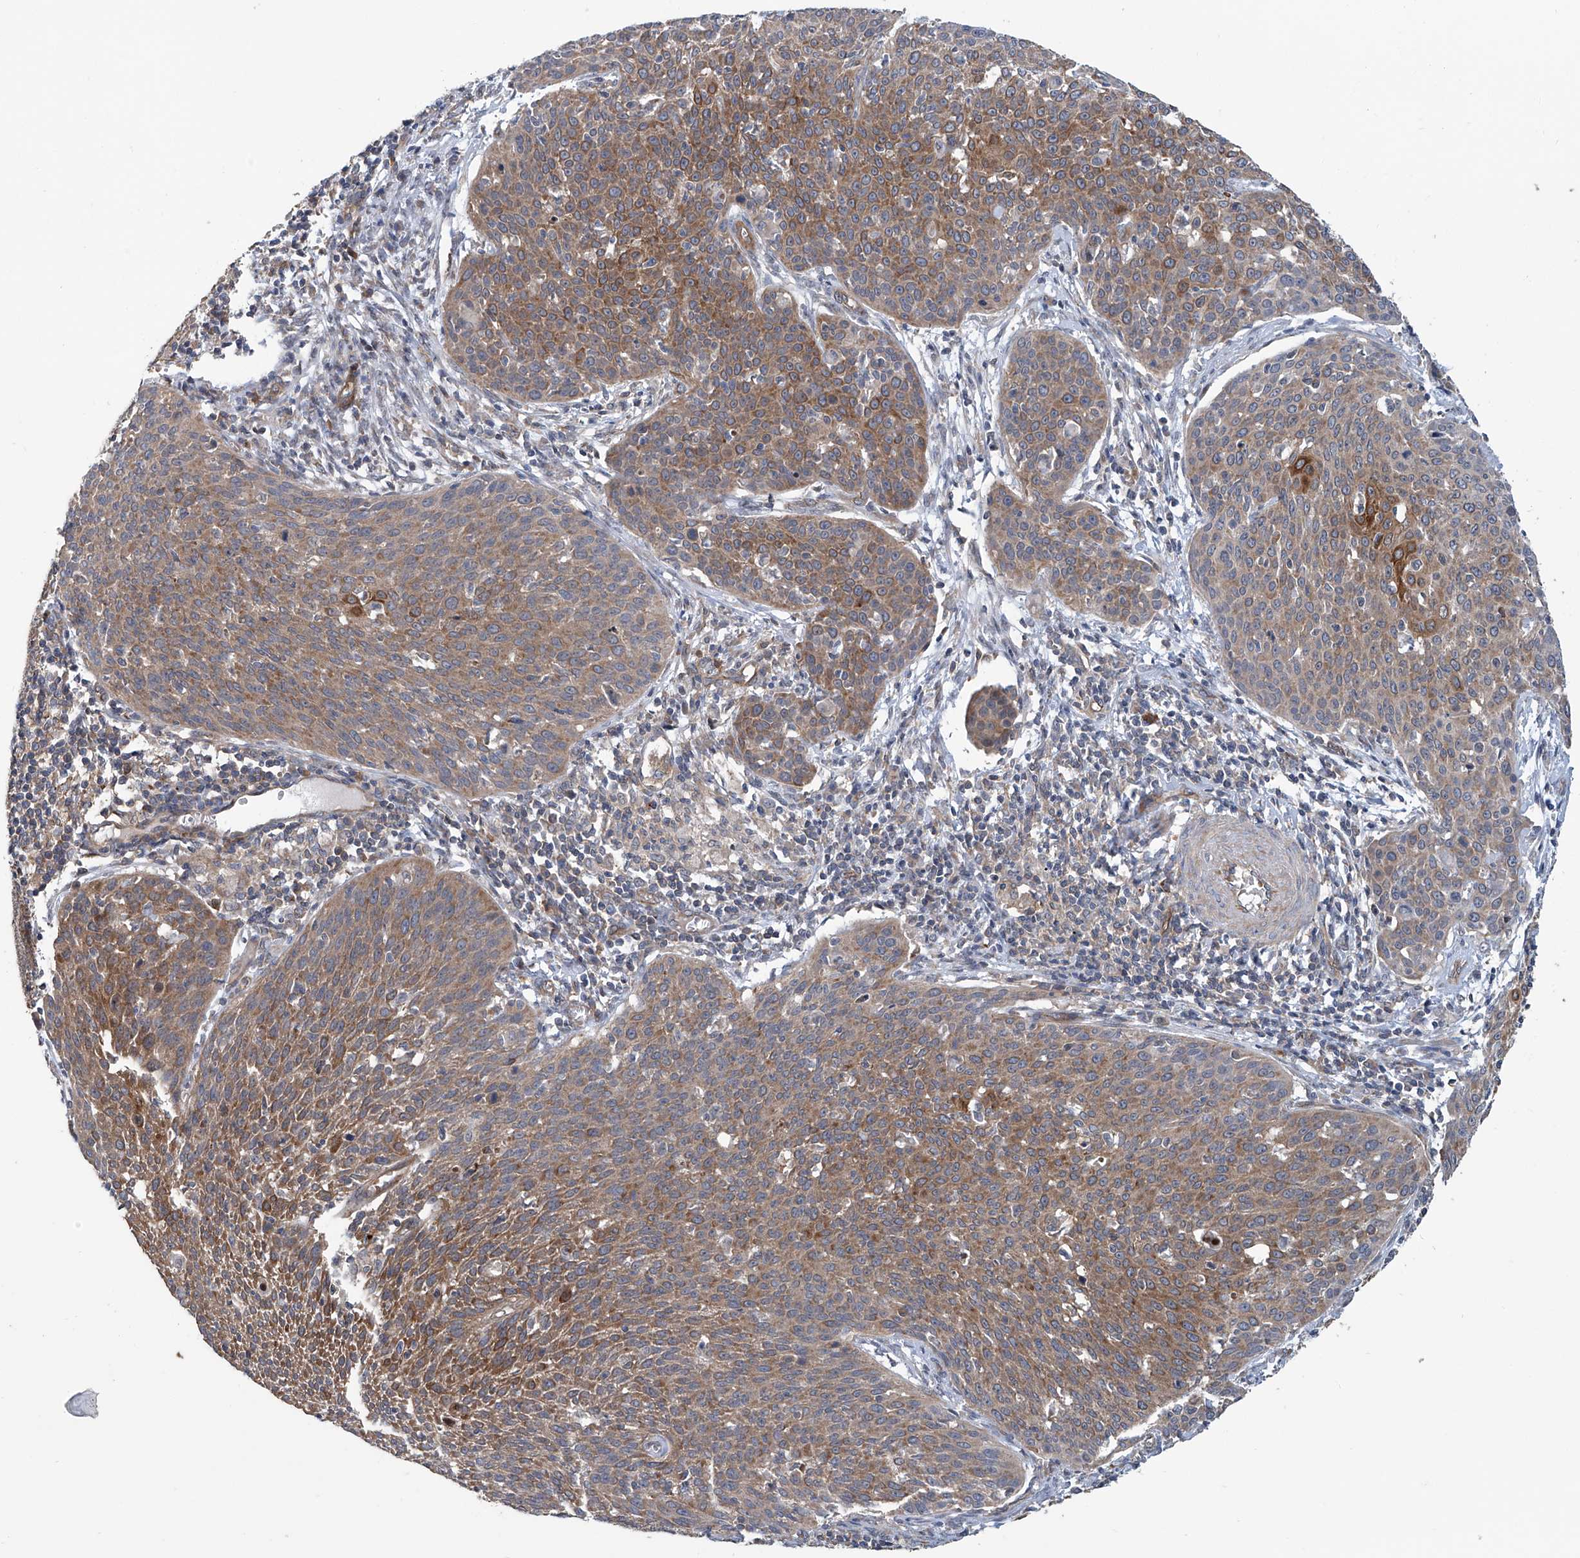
{"staining": {"intensity": "moderate", "quantity": ">75%", "location": "cytoplasmic/membranous"}, "tissue": "cervical cancer", "cell_type": "Tumor cells", "image_type": "cancer", "snomed": [{"axis": "morphology", "description": "Squamous cell carcinoma, NOS"}, {"axis": "topography", "description": "Cervix"}], "caption": "The immunohistochemical stain highlights moderate cytoplasmic/membranous positivity in tumor cells of cervical squamous cell carcinoma tissue.", "gene": "EIF2D", "patient": {"sex": "female", "age": 38}}